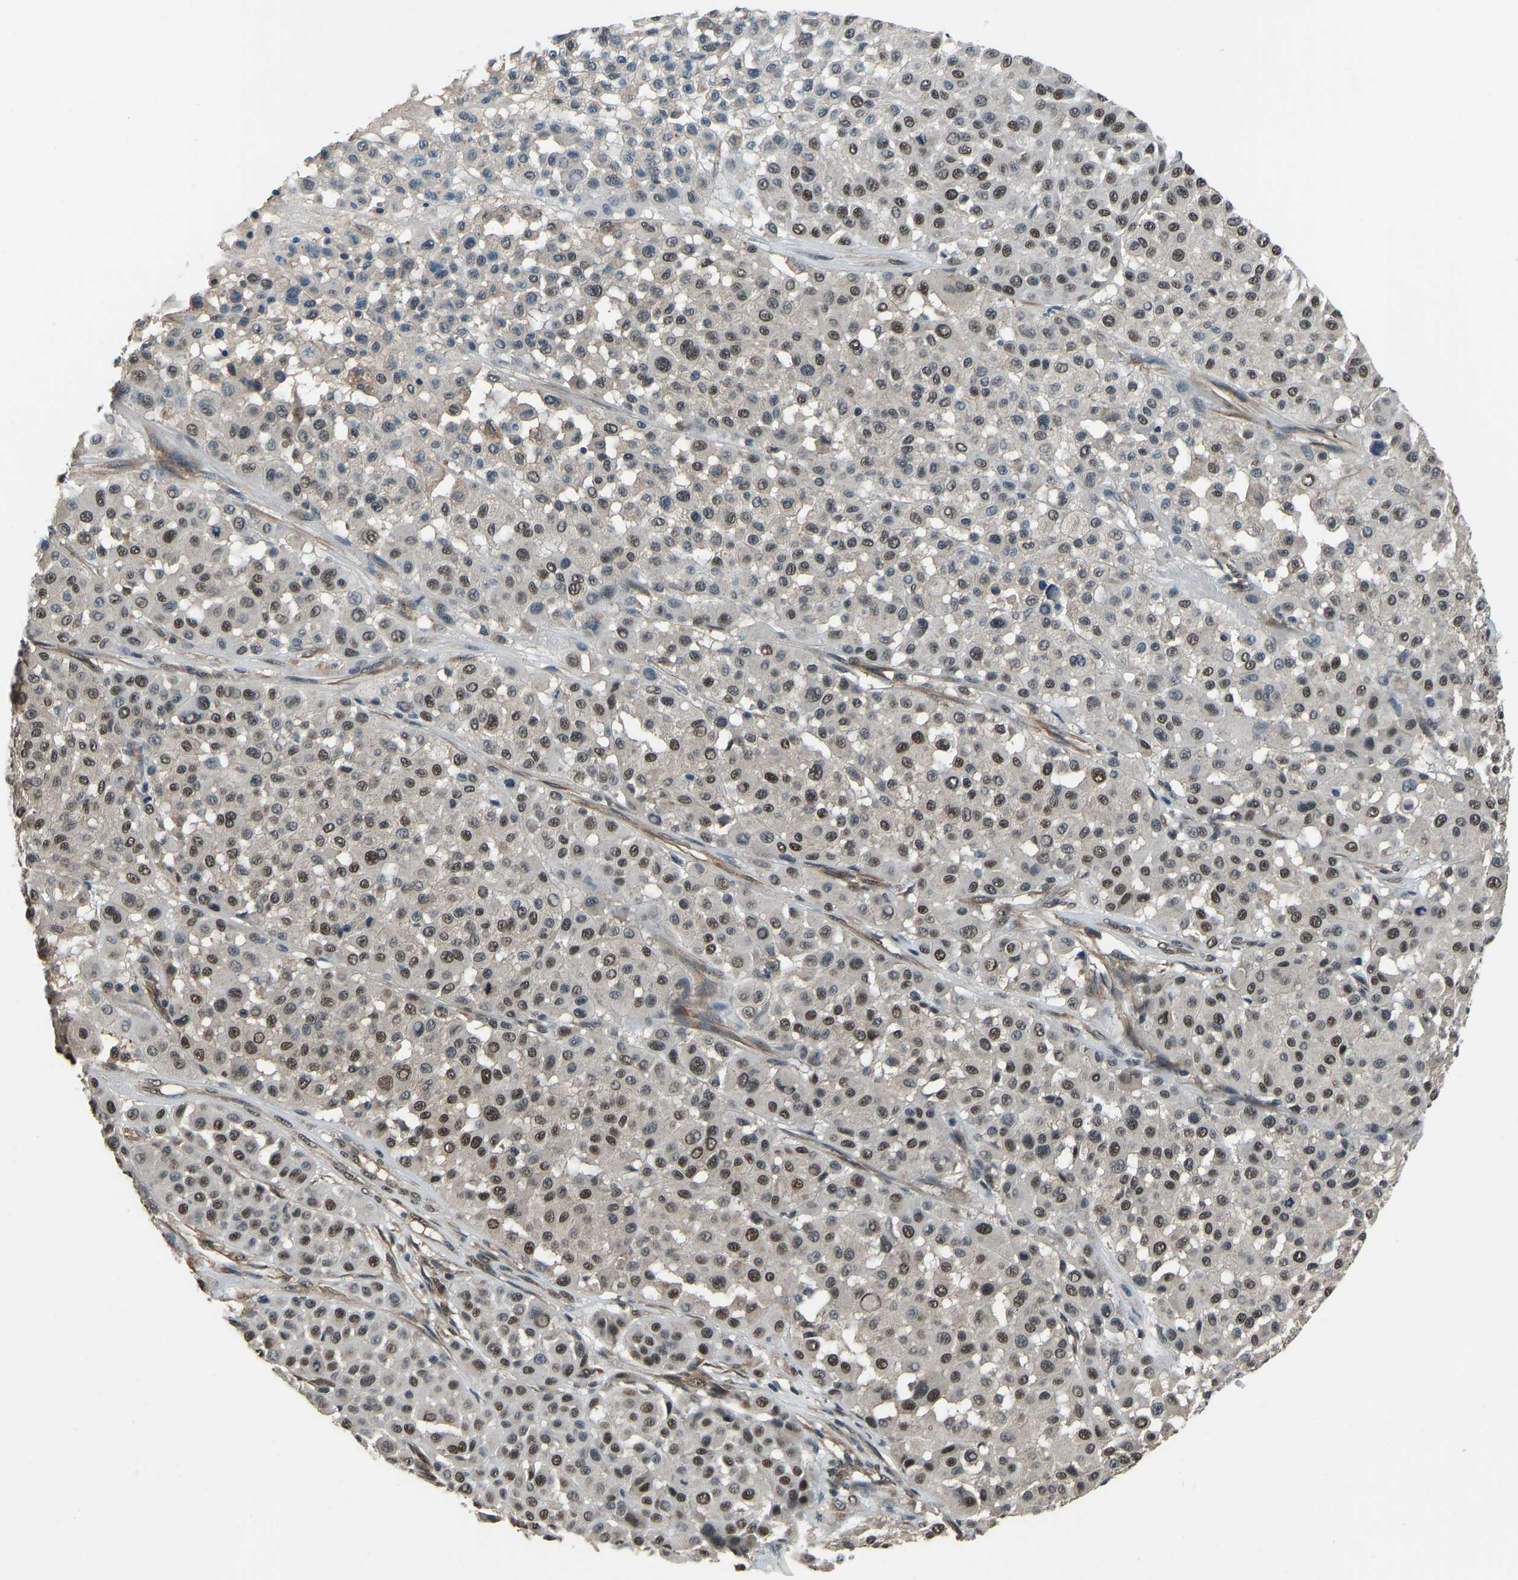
{"staining": {"intensity": "strong", "quantity": ">75%", "location": "nuclear"}, "tissue": "melanoma", "cell_type": "Tumor cells", "image_type": "cancer", "snomed": [{"axis": "morphology", "description": "Malignant melanoma, Metastatic site"}, {"axis": "topography", "description": "Soft tissue"}], "caption": "Immunohistochemistry (IHC) histopathology image of melanoma stained for a protein (brown), which shows high levels of strong nuclear positivity in about >75% of tumor cells.", "gene": "TOX4", "patient": {"sex": "male", "age": 41}}